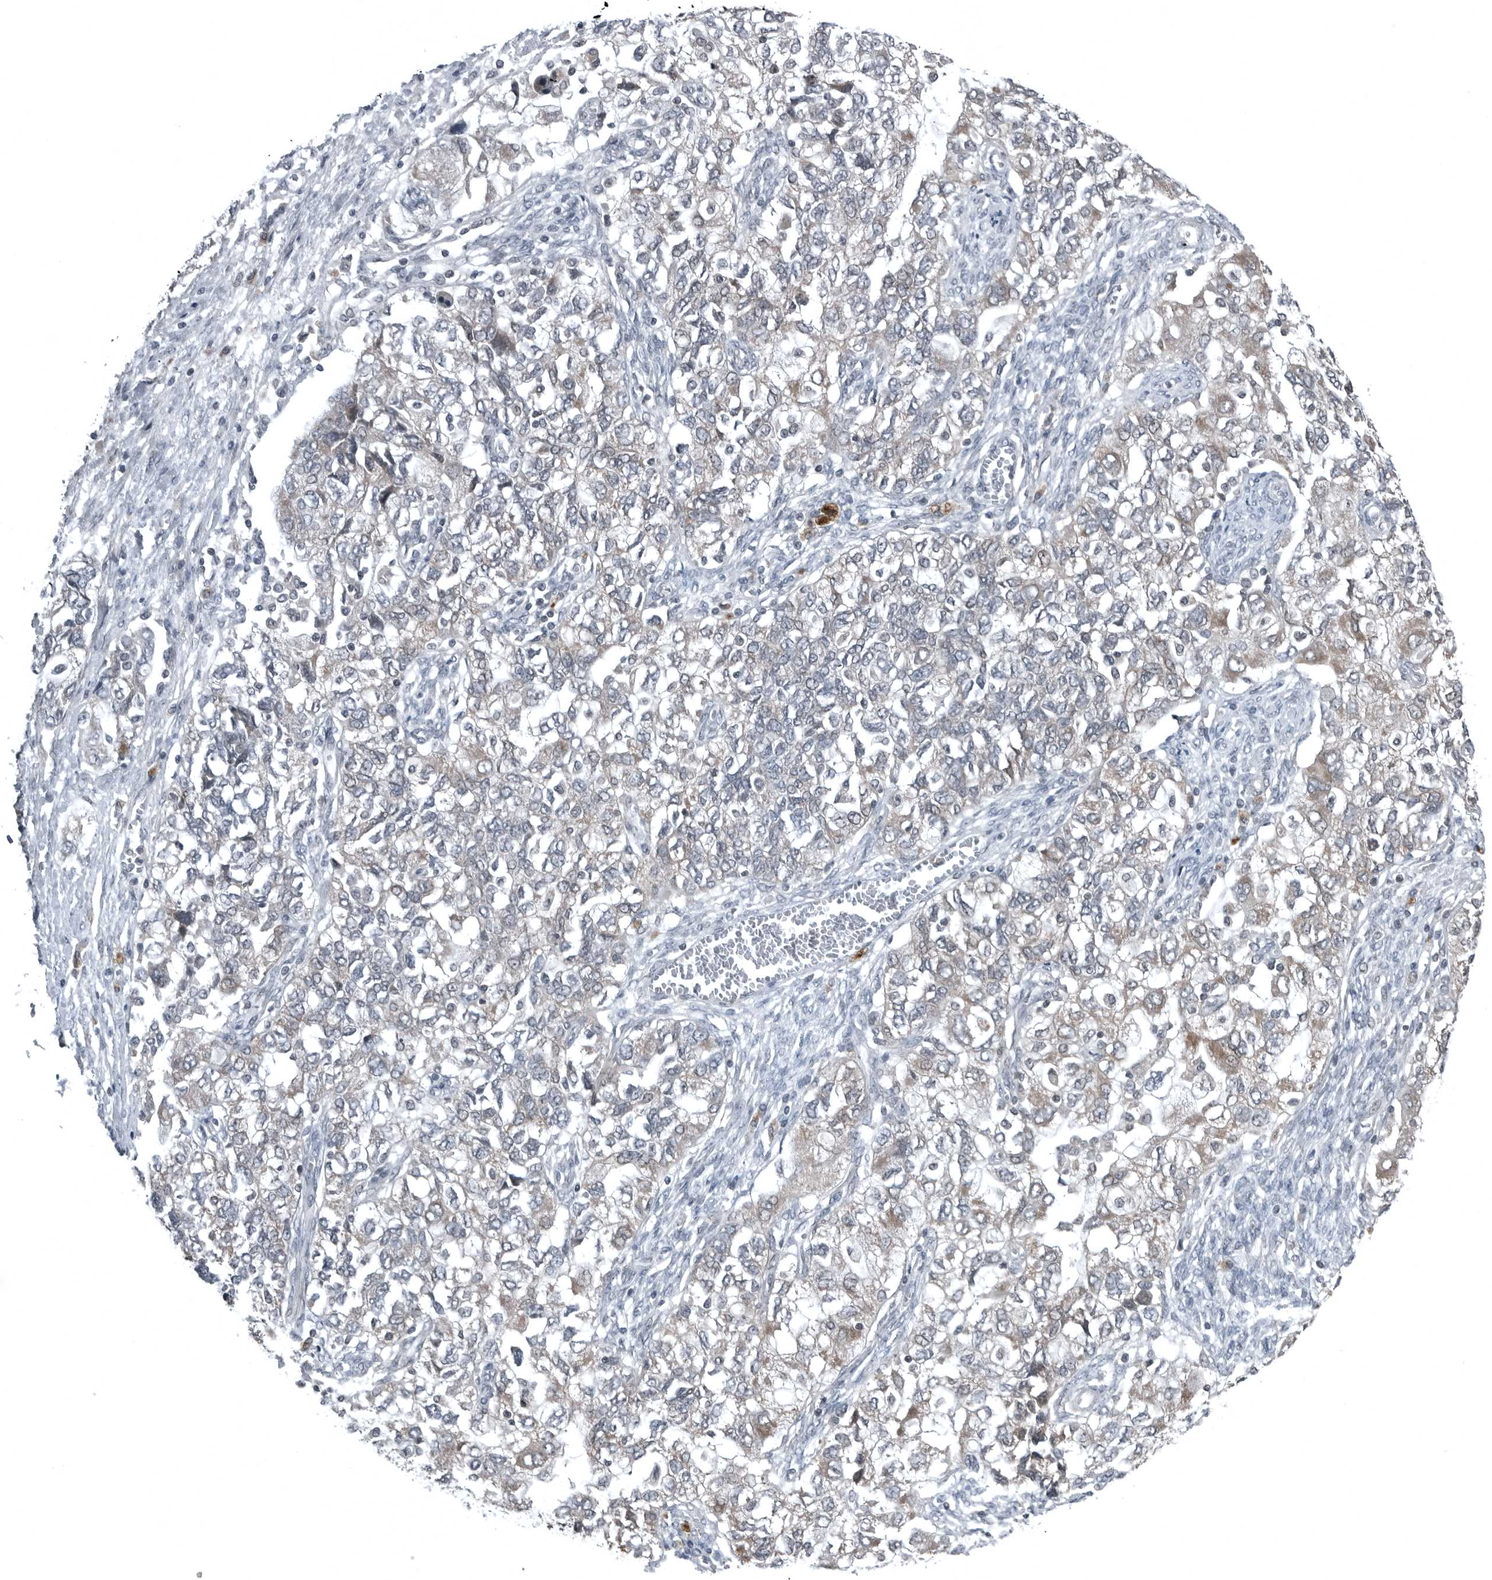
{"staining": {"intensity": "weak", "quantity": "<25%", "location": "cytoplasmic/membranous"}, "tissue": "ovarian cancer", "cell_type": "Tumor cells", "image_type": "cancer", "snomed": [{"axis": "morphology", "description": "Carcinoma, NOS"}, {"axis": "morphology", "description": "Cystadenocarcinoma, serous, NOS"}, {"axis": "topography", "description": "Ovary"}], "caption": "Immunohistochemistry (IHC) image of human ovarian carcinoma stained for a protein (brown), which exhibits no staining in tumor cells.", "gene": "GAK", "patient": {"sex": "female", "age": 69}}